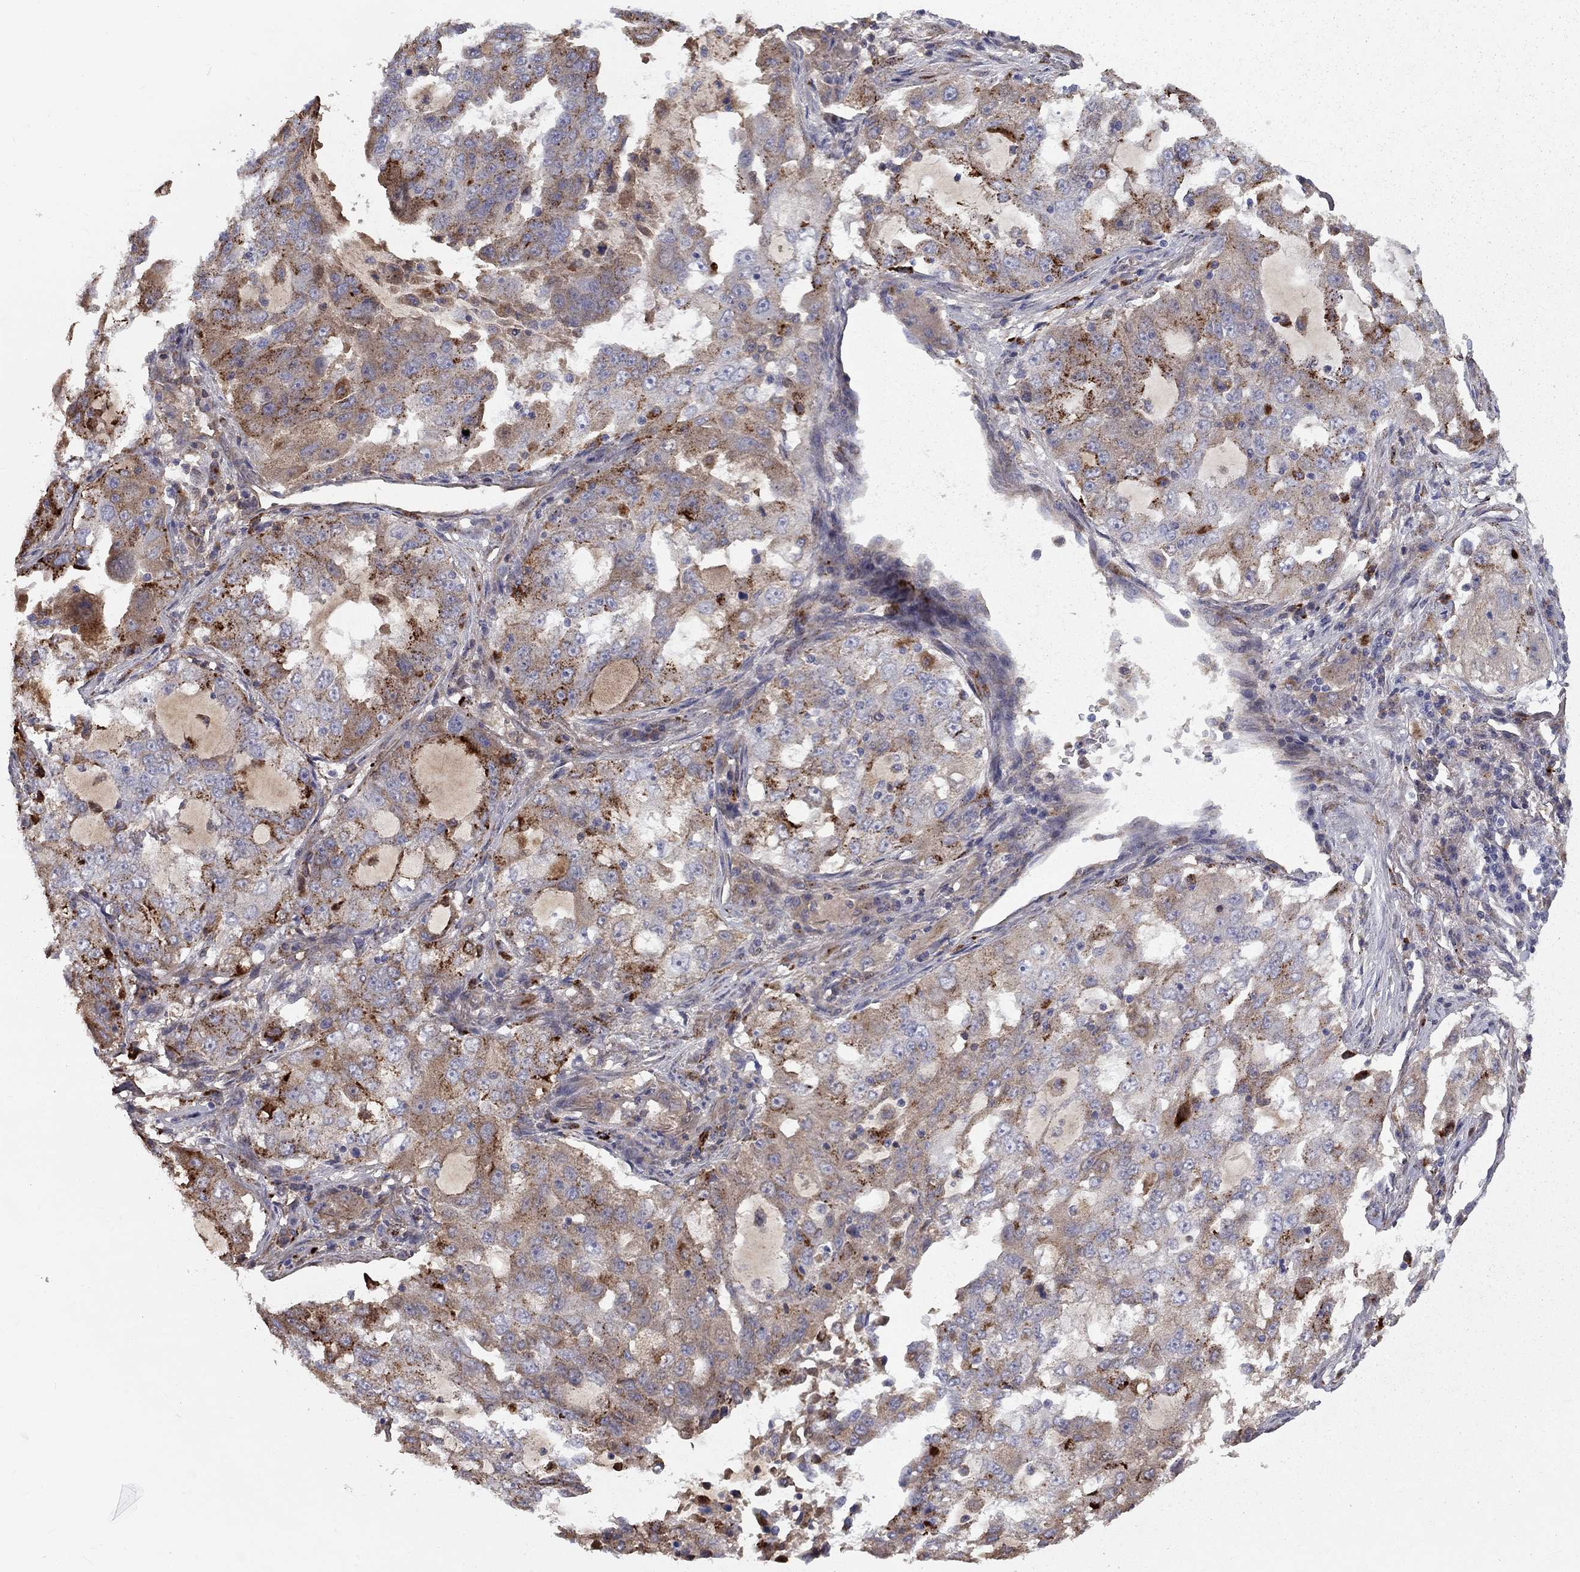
{"staining": {"intensity": "strong", "quantity": "25%-75%", "location": "cytoplasmic/membranous"}, "tissue": "lung cancer", "cell_type": "Tumor cells", "image_type": "cancer", "snomed": [{"axis": "morphology", "description": "Adenocarcinoma, NOS"}, {"axis": "topography", "description": "Lung"}], "caption": "Lung cancer stained with a protein marker demonstrates strong staining in tumor cells.", "gene": "EPDR1", "patient": {"sex": "female", "age": 61}}